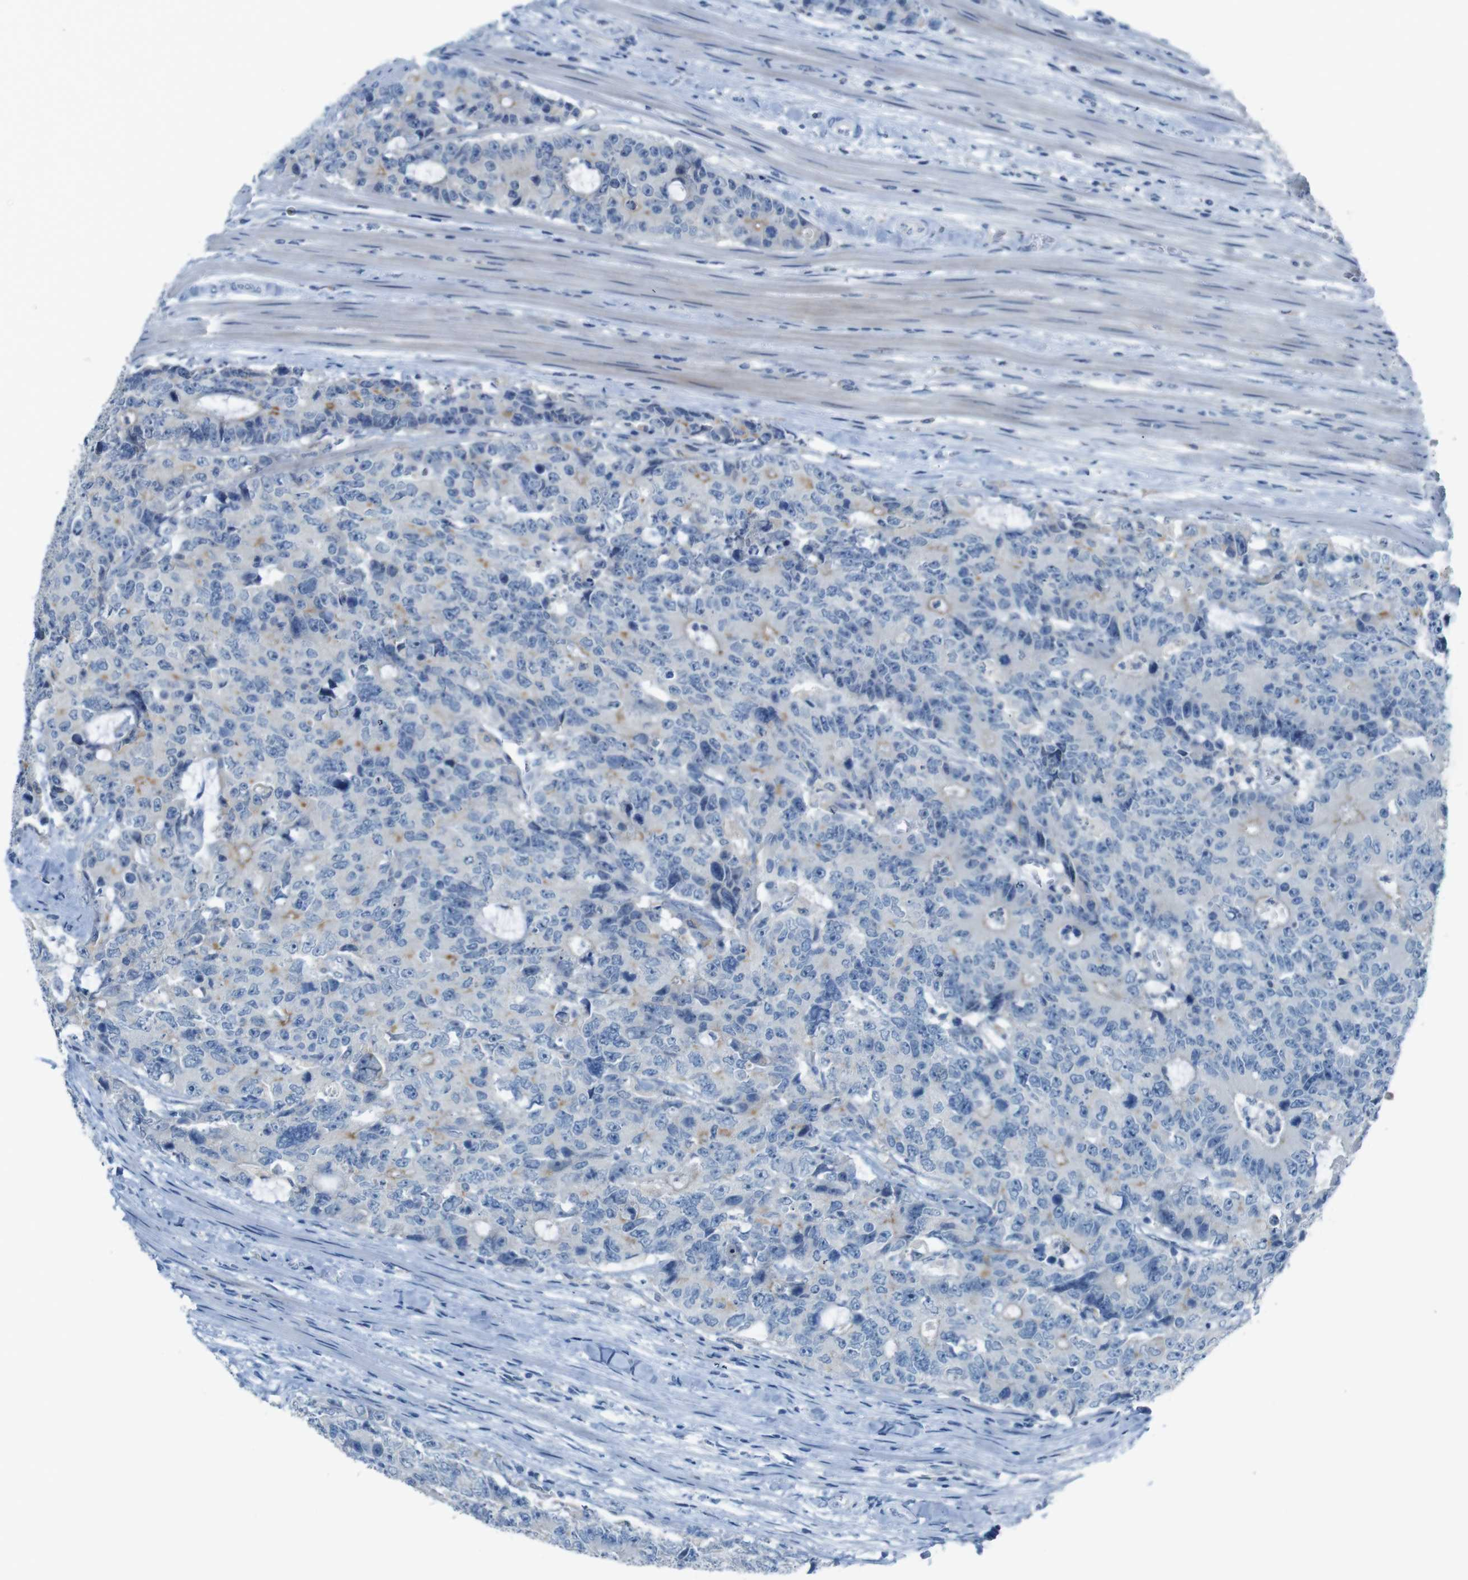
{"staining": {"intensity": "negative", "quantity": "none", "location": "none"}, "tissue": "colorectal cancer", "cell_type": "Tumor cells", "image_type": "cancer", "snomed": [{"axis": "morphology", "description": "Adenocarcinoma, NOS"}, {"axis": "topography", "description": "Colon"}], "caption": "Adenocarcinoma (colorectal) stained for a protein using IHC shows no staining tumor cells.", "gene": "MOGAT3", "patient": {"sex": "female", "age": 86}}